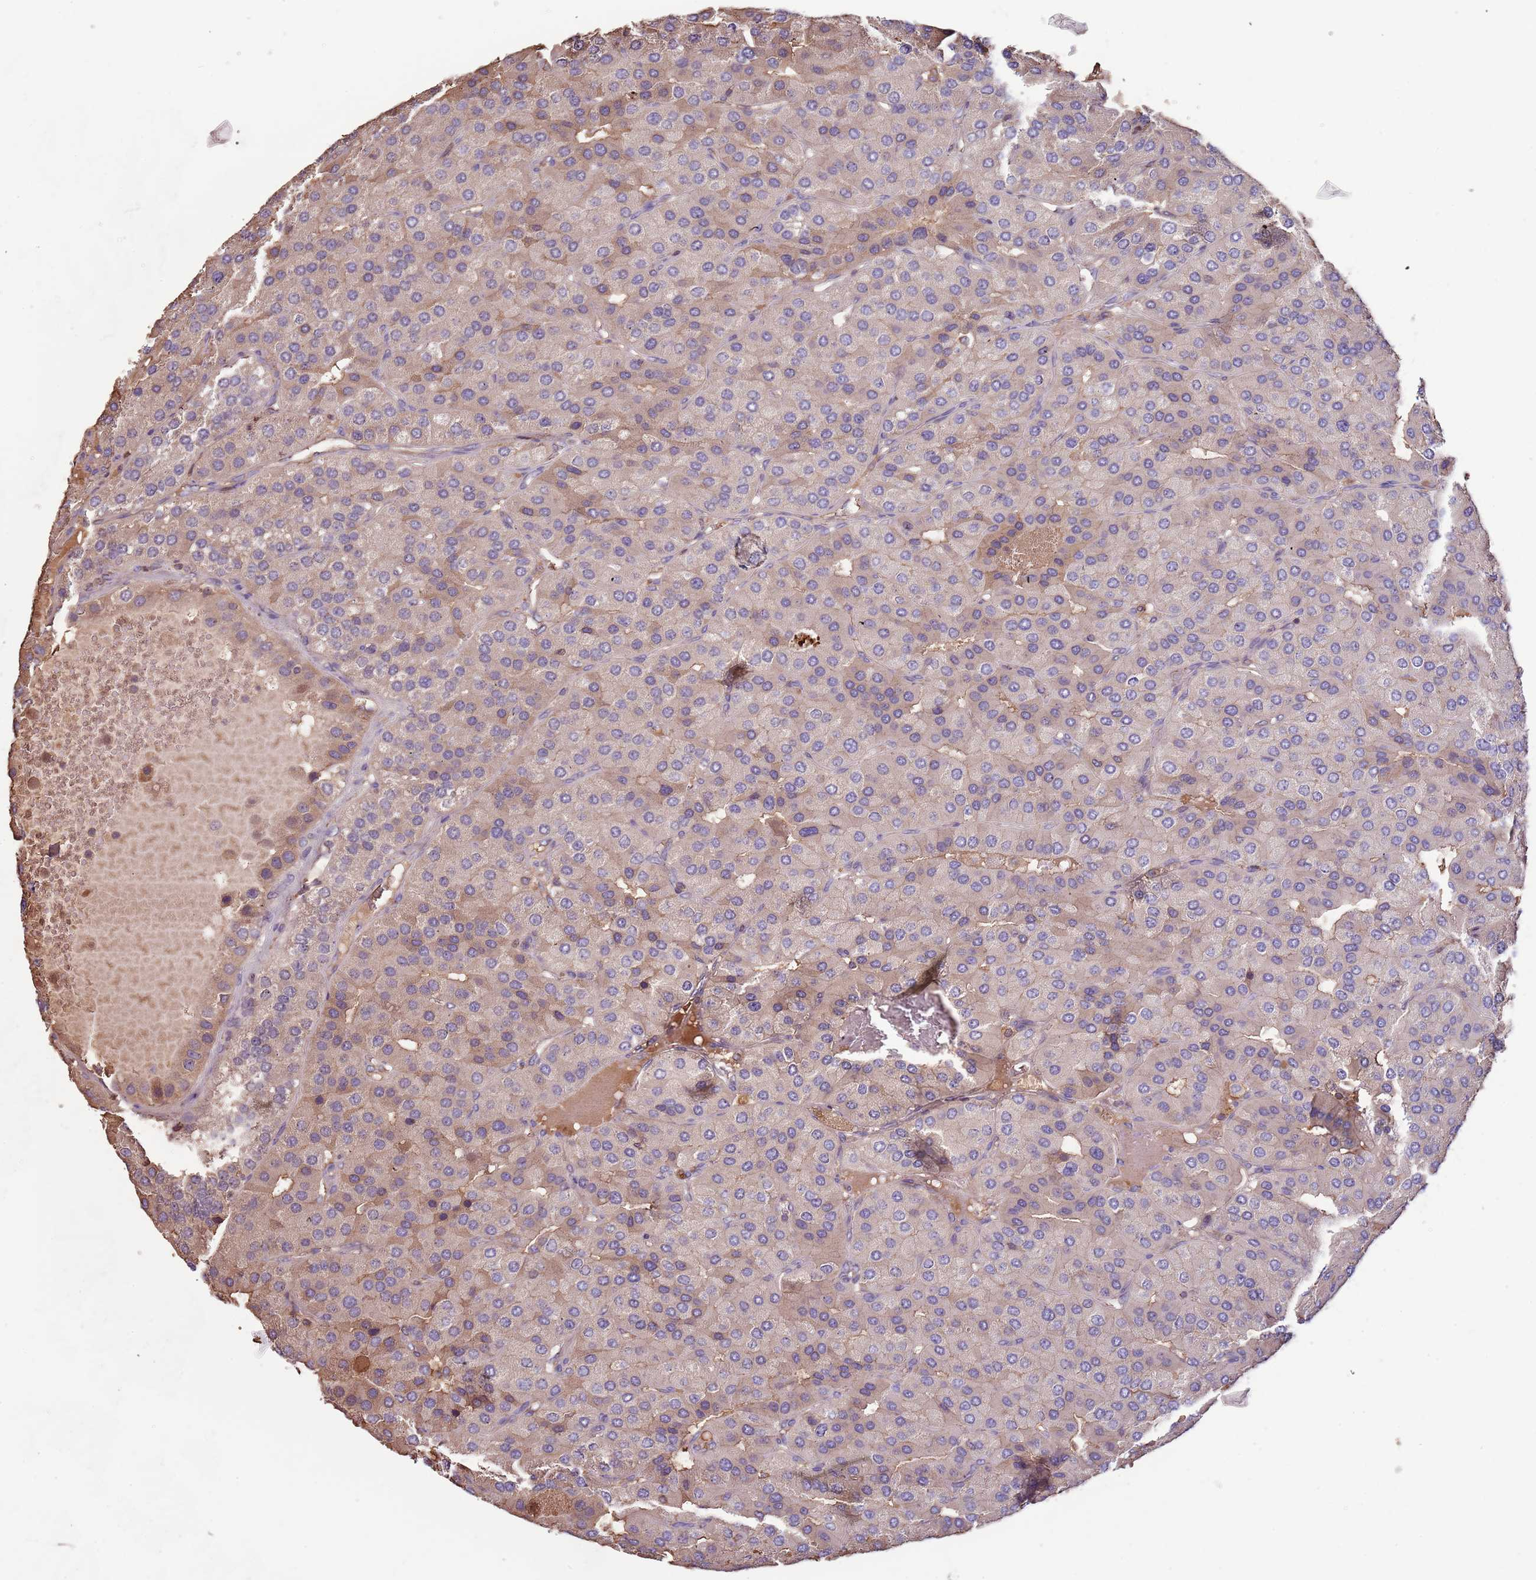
{"staining": {"intensity": "weak", "quantity": "<25%", "location": "cytoplasmic/membranous"}, "tissue": "parathyroid gland", "cell_type": "Glandular cells", "image_type": "normal", "snomed": [{"axis": "morphology", "description": "Normal tissue, NOS"}, {"axis": "morphology", "description": "Adenoma, NOS"}, {"axis": "topography", "description": "Parathyroid gland"}], "caption": "DAB (3,3'-diaminobenzidine) immunohistochemical staining of benign human parathyroid gland demonstrates no significant positivity in glandular cells. (Brightfield microscopy of DAB (3,3'-diaminobenzidine) immunohistochemistry at high magnification).", "gene": "FECH", "patient": {"sex": "female", "age": 86}}